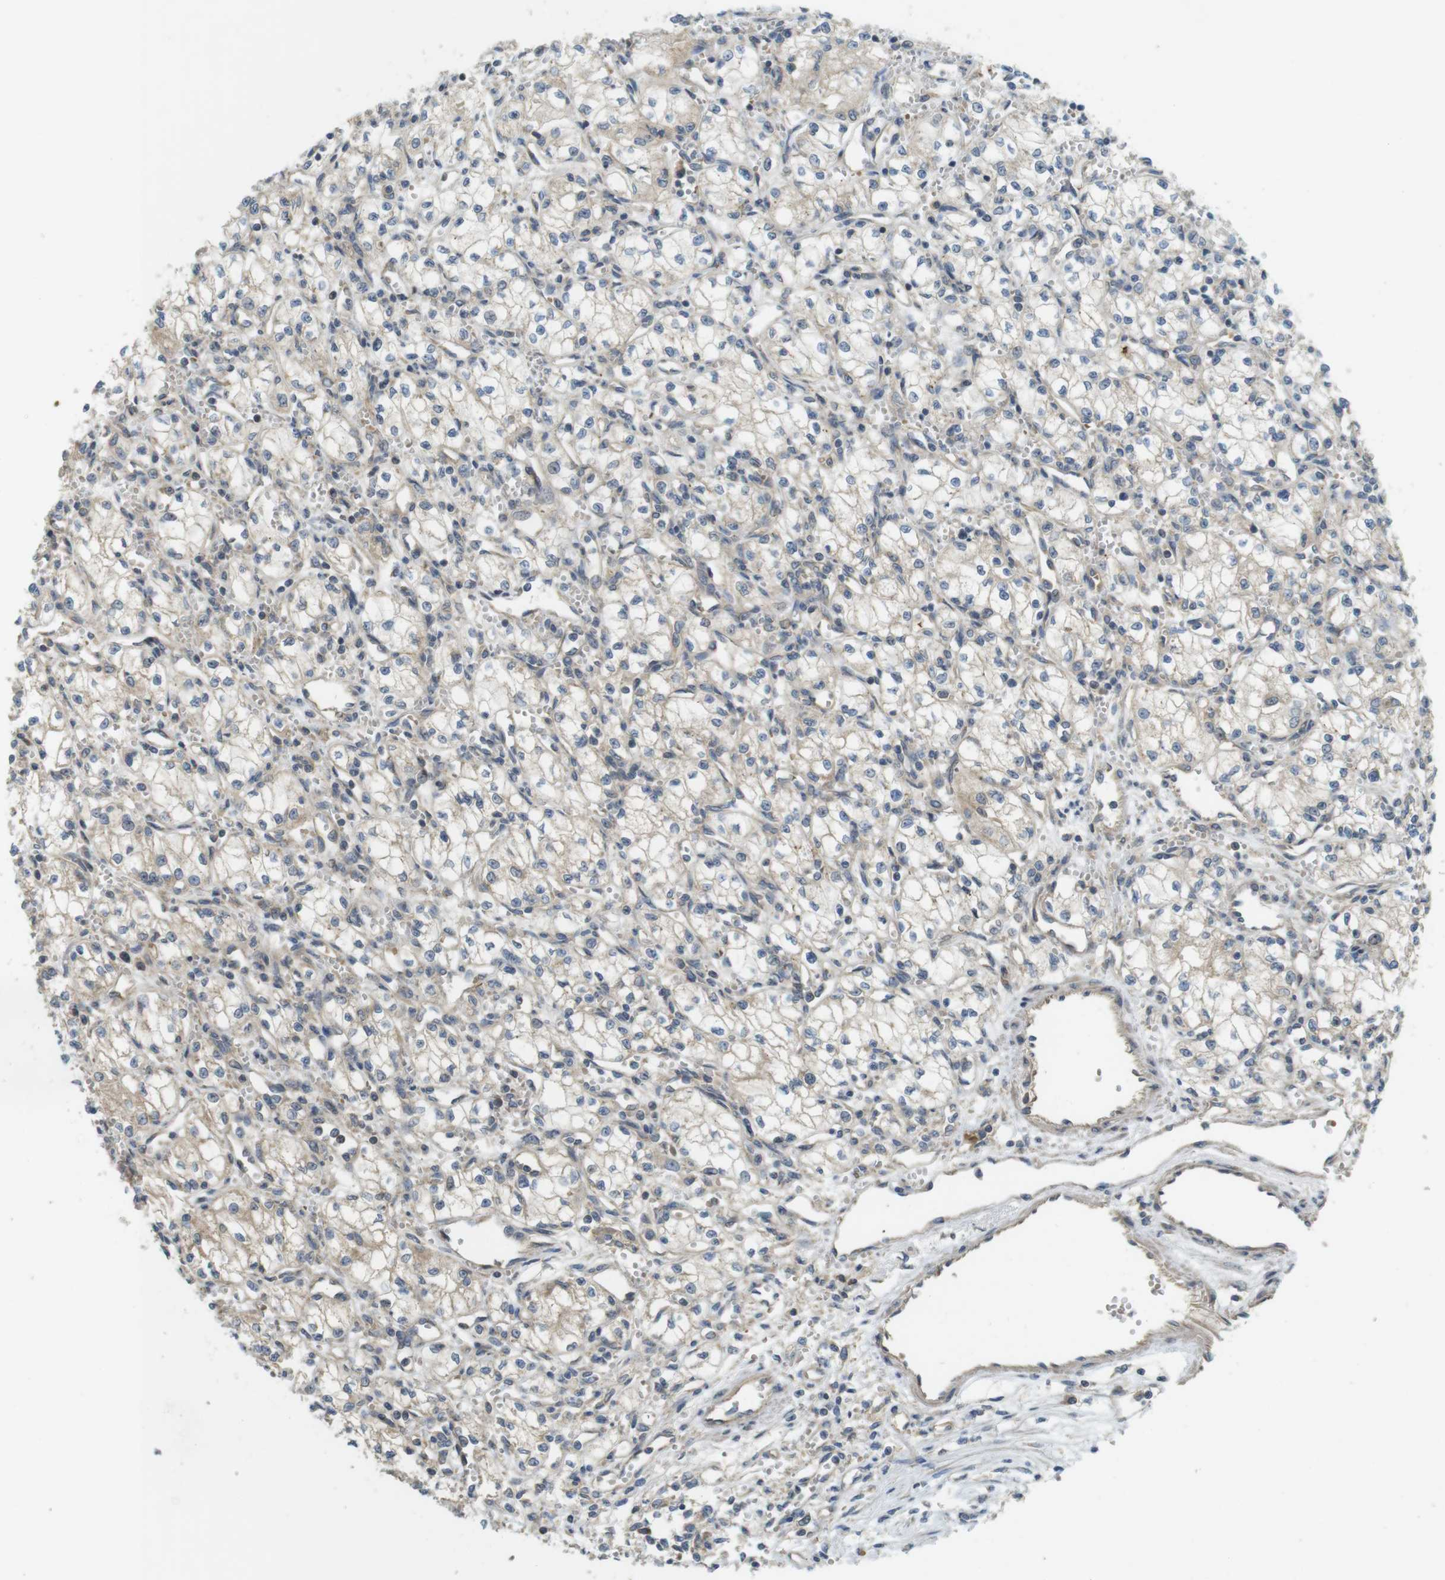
{"staining": {"intensity": "weak", "quantity": "25%-75%", "location": "cytoplasmic/membranous"}, "tissue": "renal cancer", "cell_type": "Tumor cells", "image_type": "cancer", "snomed": [{"axis": "morphology", "description": "Normal tissue, NOS"}, {"axis": "morphology", "description": "Adenocarcinoma, NOS"}, {"axis": "topography", "description": "Kidney"}], "caption": "Renal cancer (adenocarcinoma) stained with a brown dye exhibits weak cytoplasmic/membranous positive positivity in approximately 25%-75% of tumor cells.", "gene": "CLTC", "patient": {"sex": "male", "age": 59}}